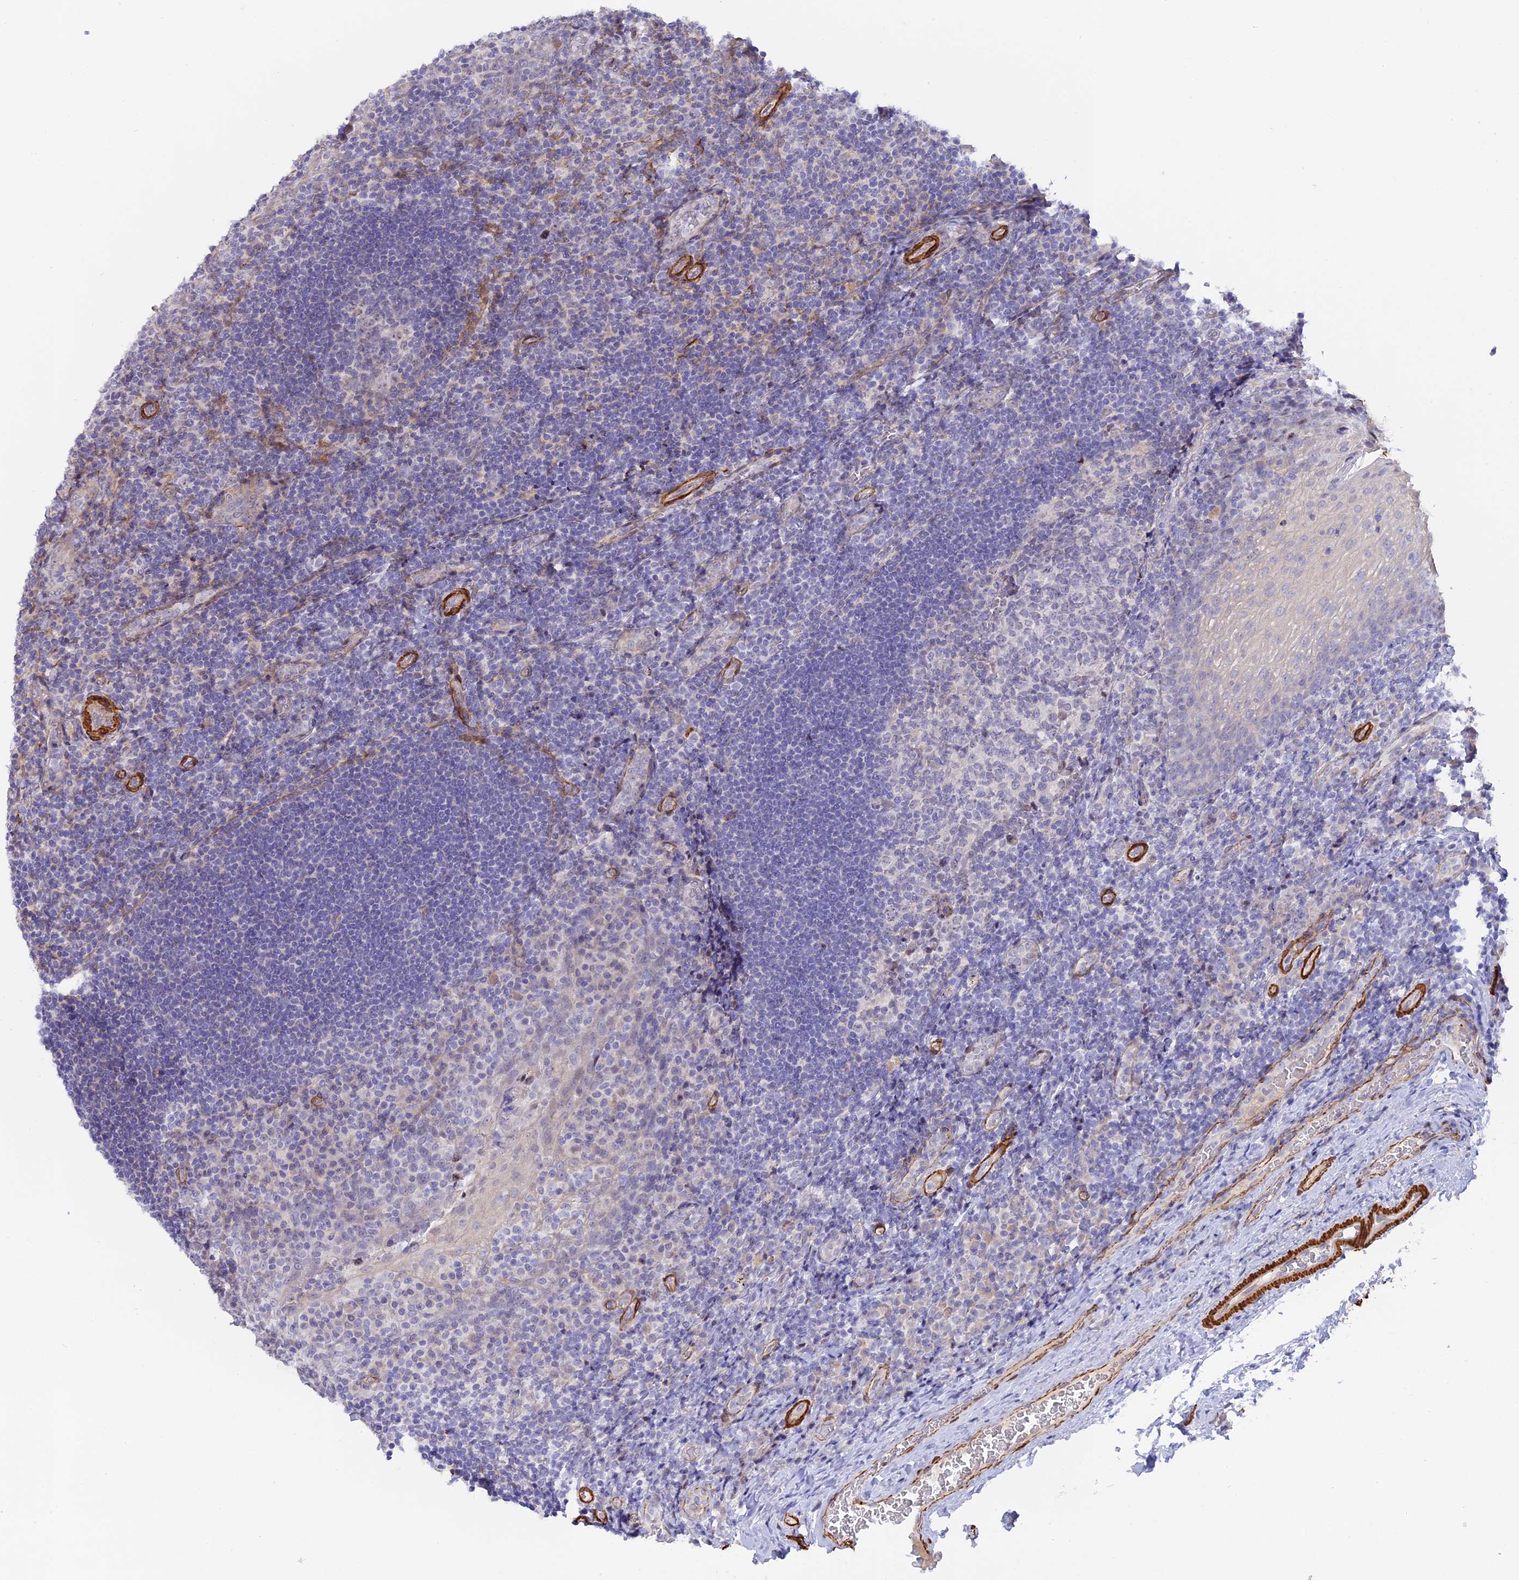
{"staining": {"intensity": "negative", "quantity": "none", "location": "none"}, "tissue": "tonsil", "cell_type": "Germinal center cells", "image_type": "normal", "snomed": [{"axis": "morphology", "description": "Normal tissue, NOS"}, {"axis": "topography", "description": "Tonsil"}], "caption": "High power microscopy photomicrograph of an IHC micrograph of unremarkable tonsil, revealing no significant positivity in germinal center cells. (Stains: DAB immunohistochemistry with hematoxylin counter stain, Microscopy: brightfield microscopy at high magnification).", "gene": "CCDC154", "patient": {"sex": "male", "age": 17}}